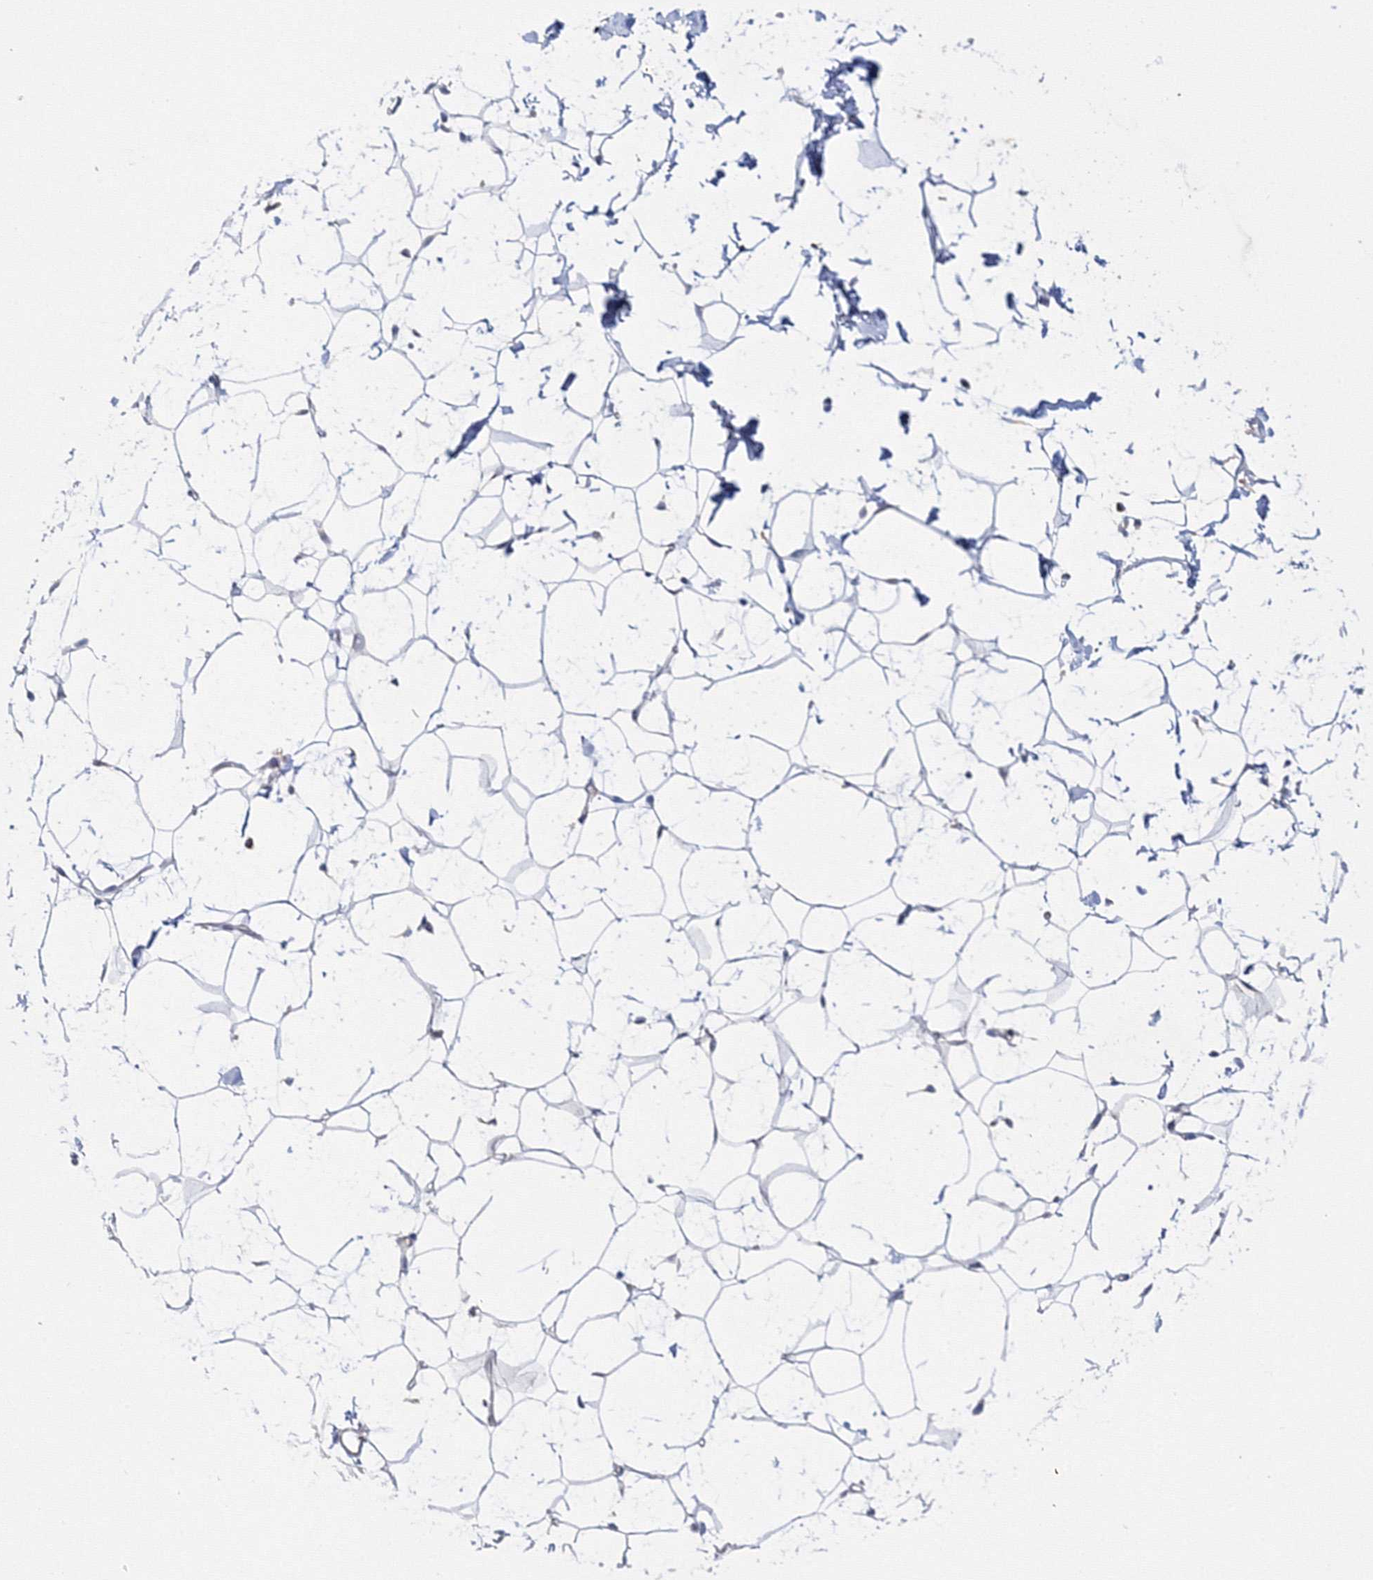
{"staining": {"intensity": "negative", "quantity": "none", "location": "none"}, "tissue": "adipose tissue", "cell_type": "Adipocytes", "image_type": "normal", "snomed": [{"axis": "morphology", "description": "Normal tissue, NOS"}, {"axis": "topography", "description": "Breast"}], "caption": "A high-resolution histopathology image shows immunohistochemistry staining of unremarkable adipose tissue, which shows no significant expression in adipocytes.", "gene": "HARS1", "patient": {"sex": "female", "age": 23}}